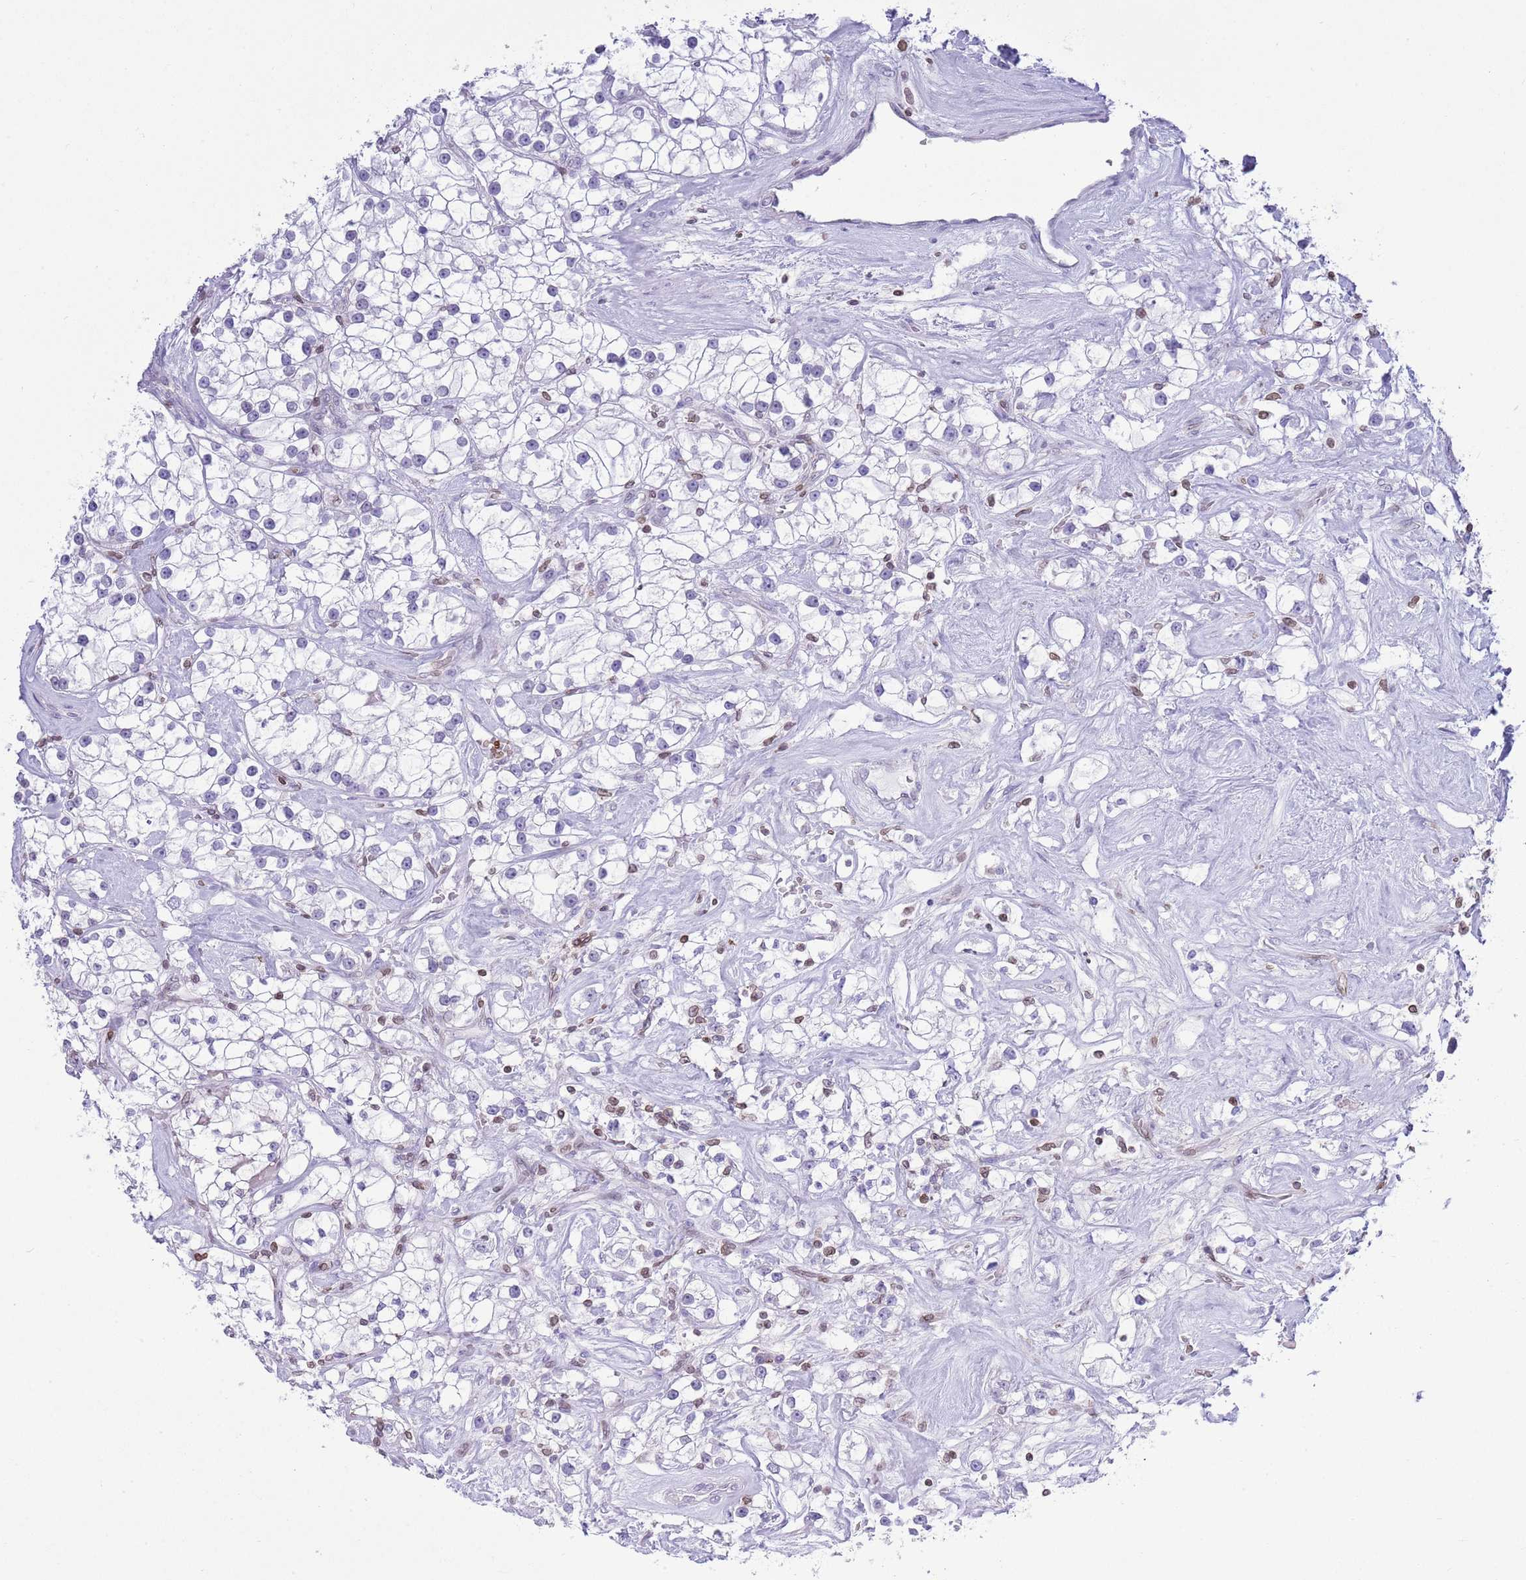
{"staining": {"intensity": "negative", "quantity": "none", "location": "none"}, "tissue": "renal cancer", "cell_type": "Tumor cells", "image_type": "cancer", "snomed": [{"axis": "morphology", "description": "Adenocarcinoma, NOS"}, {"axis": "topography", "description": "Kidney"}], "caption": "High magnification brightfield microscopy of renal adenocarcinoma stained with DAB (3,3'-diaminobenzidine) (brown) and counterstained with hematoxylin (blue): tumor cells show no significant positivity.", "gene": "LBR", "patient": {"sex": "male", "age": 77}}